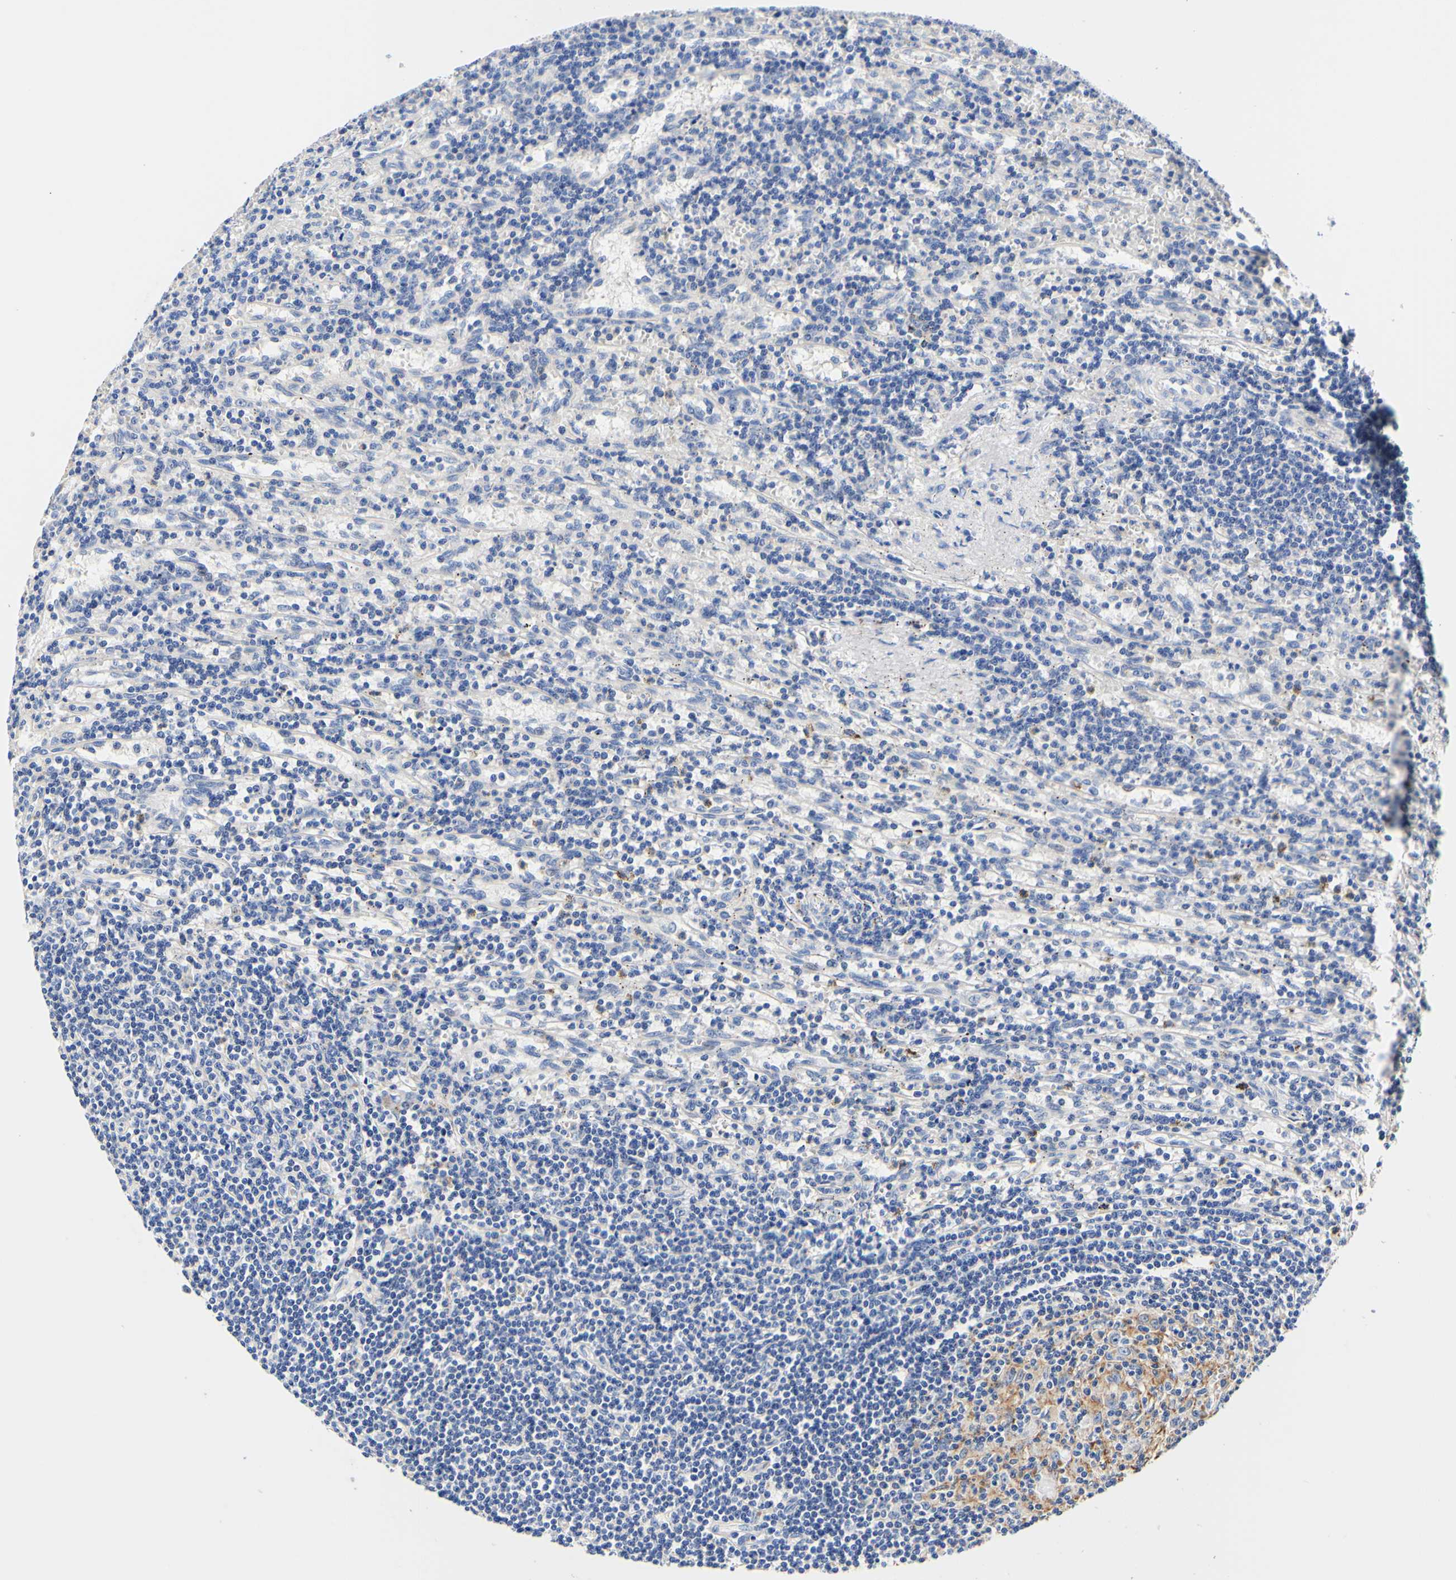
{"staining": {"intensity": "weak", "quantity": "<25%", "location": "cytoplasmic/membranous"}, "tissue": "lymphoma", "cell_type": "Tumor cells", "image_type": "cancer", "snomed": [{"axis": "morphology", "description": "Malignant lymphoma, non-Hodgkin's type, Low grade"}, {"axis": "topography", "description": "Spleen"}], "caption": "DAB immunohistochemical staining of lymphoma exhibits no significant expression in tumor cells.", "gene": "CAMK4", "patient": {"sex": "male", "age": 76}}